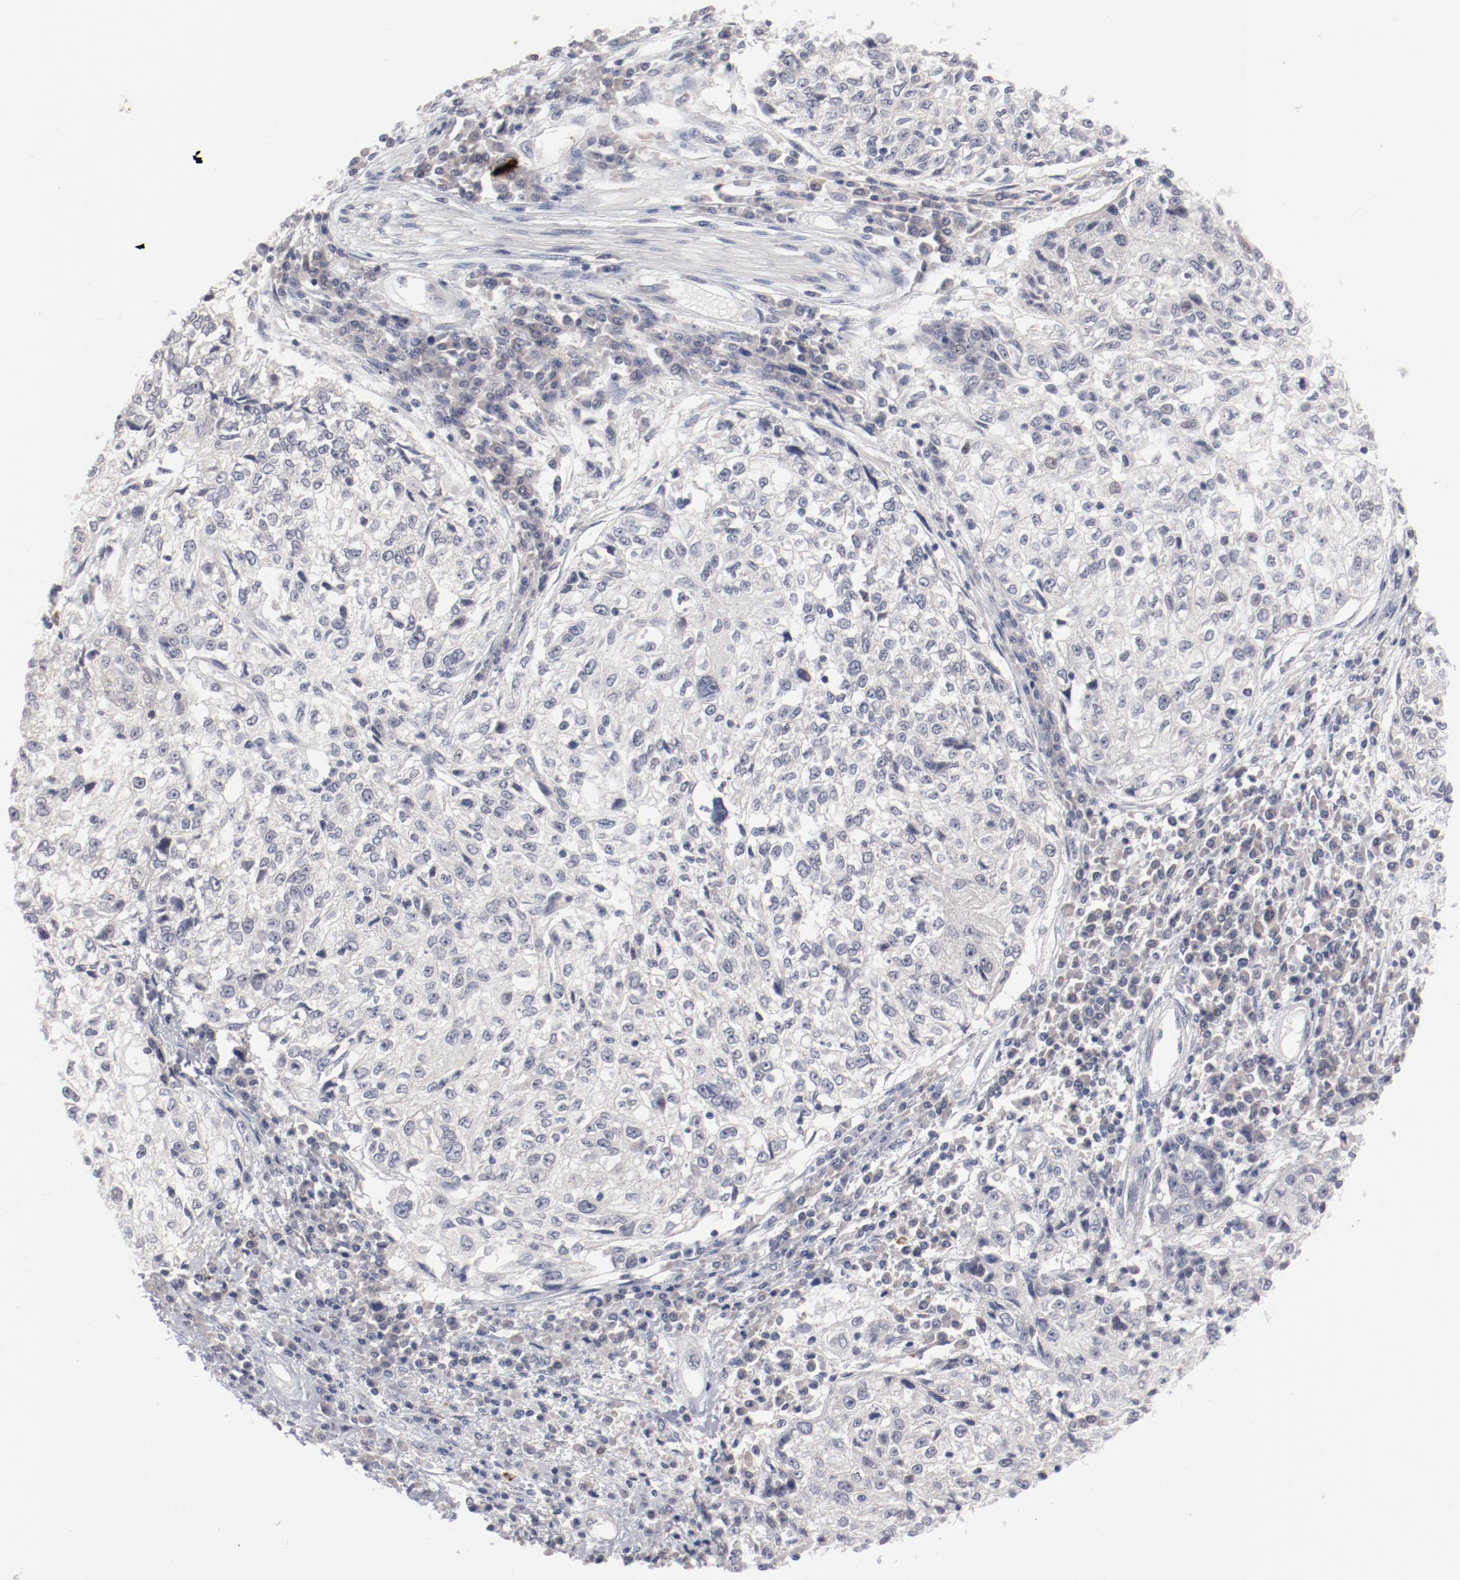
{"staining": {"intensity": "negative", "quantity": "none", "location": "none"}, "tissue": "cervical cancer", "cell_type": "Tumor cells", "image_type": "cancer", "snomed": [{"axis": "morphology", "description": "Squamous cell carcinoma, NOS"}, {"axis": "topography", "description": "Cervix"}], "caption": "A photomicrograph of human cervical cancer (squamous cell carcinoma) is negative for staining in tumor cells. (DAB (3,3'-diaminobenzidine) immunohistochemistry (IHC) visualized using brightfield microscopy, high magnification).", "gene": "SH3BGR", "patient": {"sex": "female", "age": 57}}